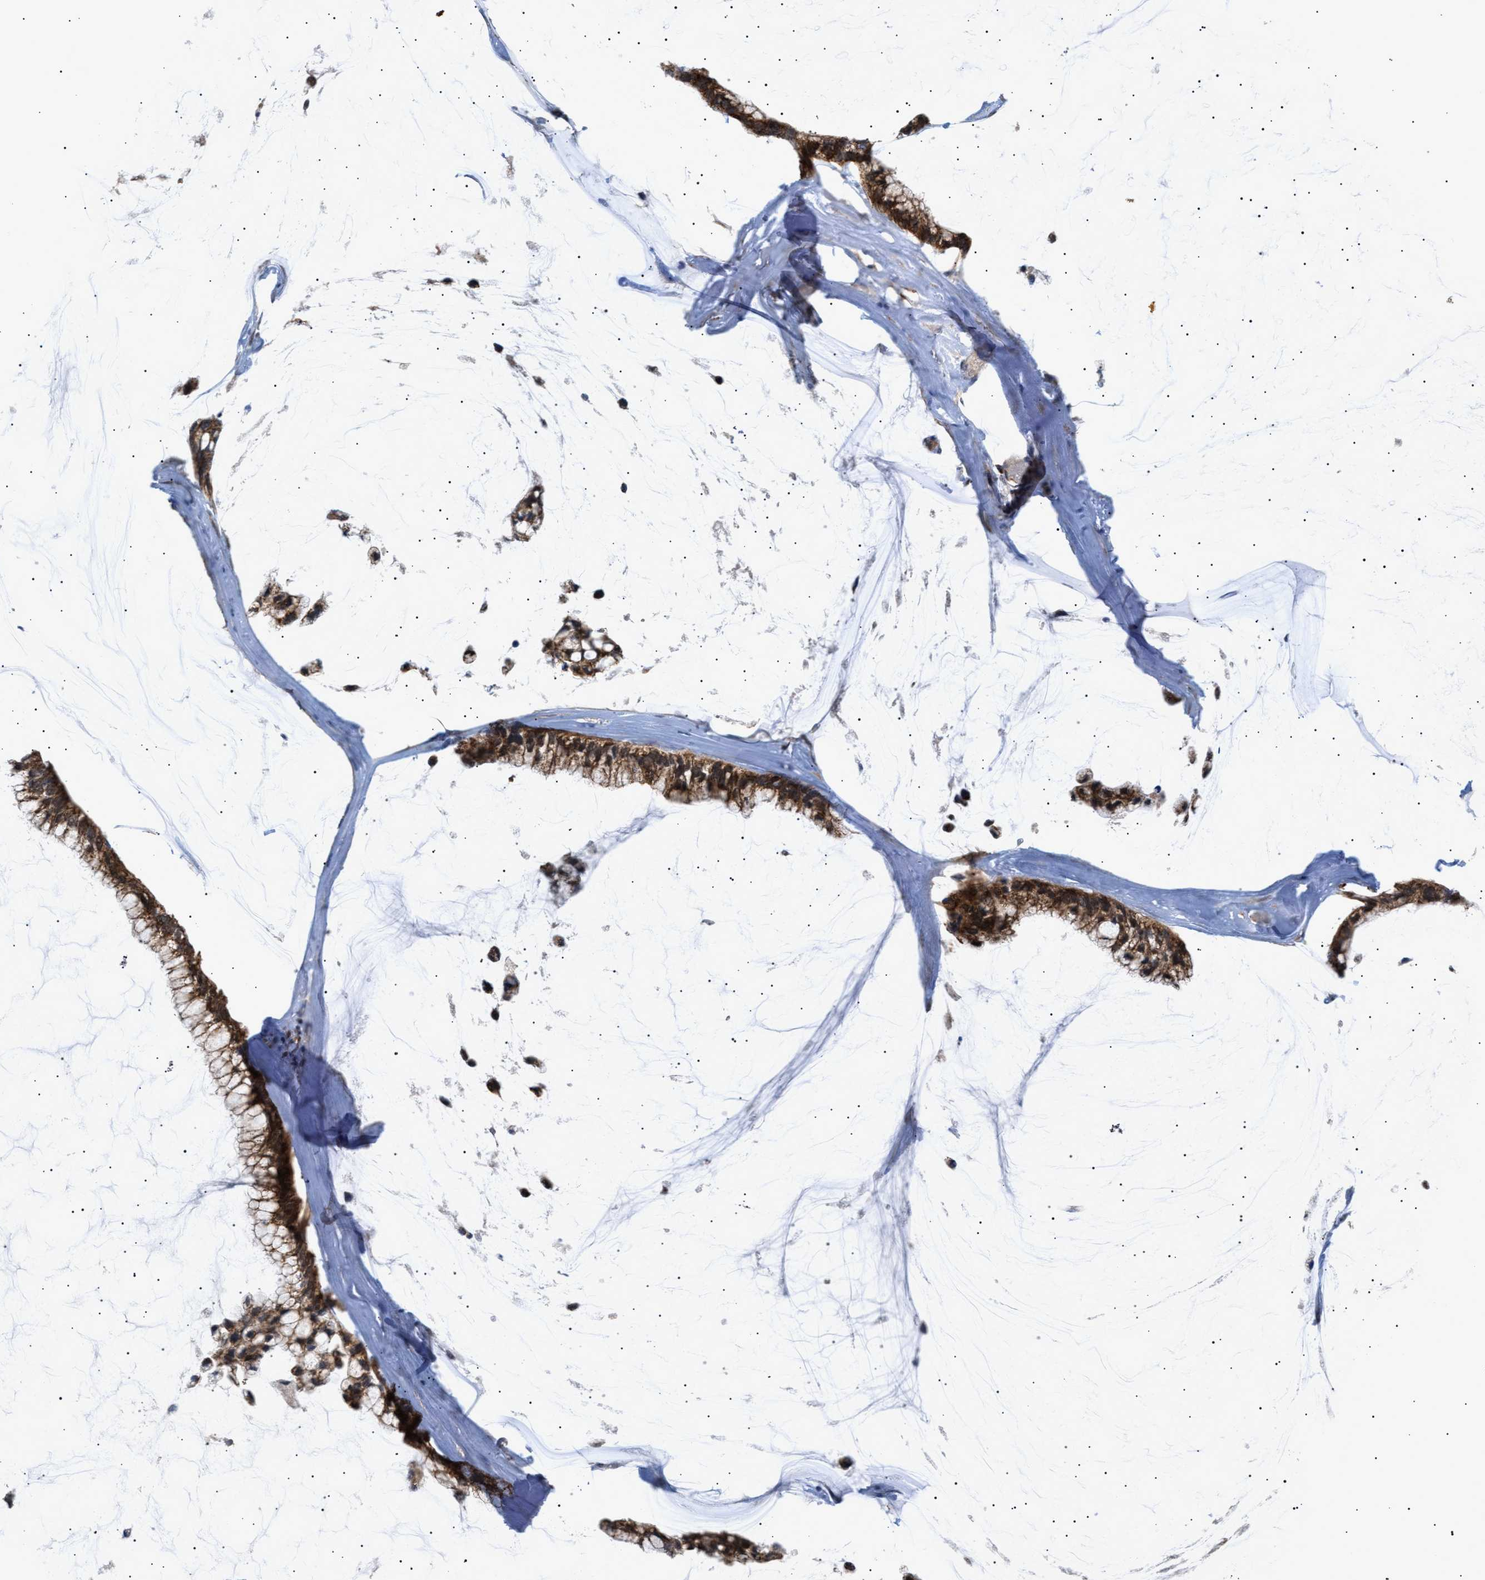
{"staining": {"intensity": "strong", "quantity": ">75%", "location": "cytoplasmic/membranous"}, "tissue": "ovarian cancer", "cell_type": "Tumor cells", "image_type": "cancer", "snomed": [{"axis": "morphology", "description": "Cystadenocarcinoma, mucinous, NOS"}, {"axis": "topography", "description": "Ovary"}], "caption": "Brown immunohistochemical staining in human ovarian cancer demonstrates strong cytoplasmic/membranous expression in approximately >75% of tumor cells. (DAB (3,3'-diaminobenzidine) = brown stain, brightfield microscopy at high magnification).", "gene": "SIRT5", "patient": {"sex": "female", "age": 39}}